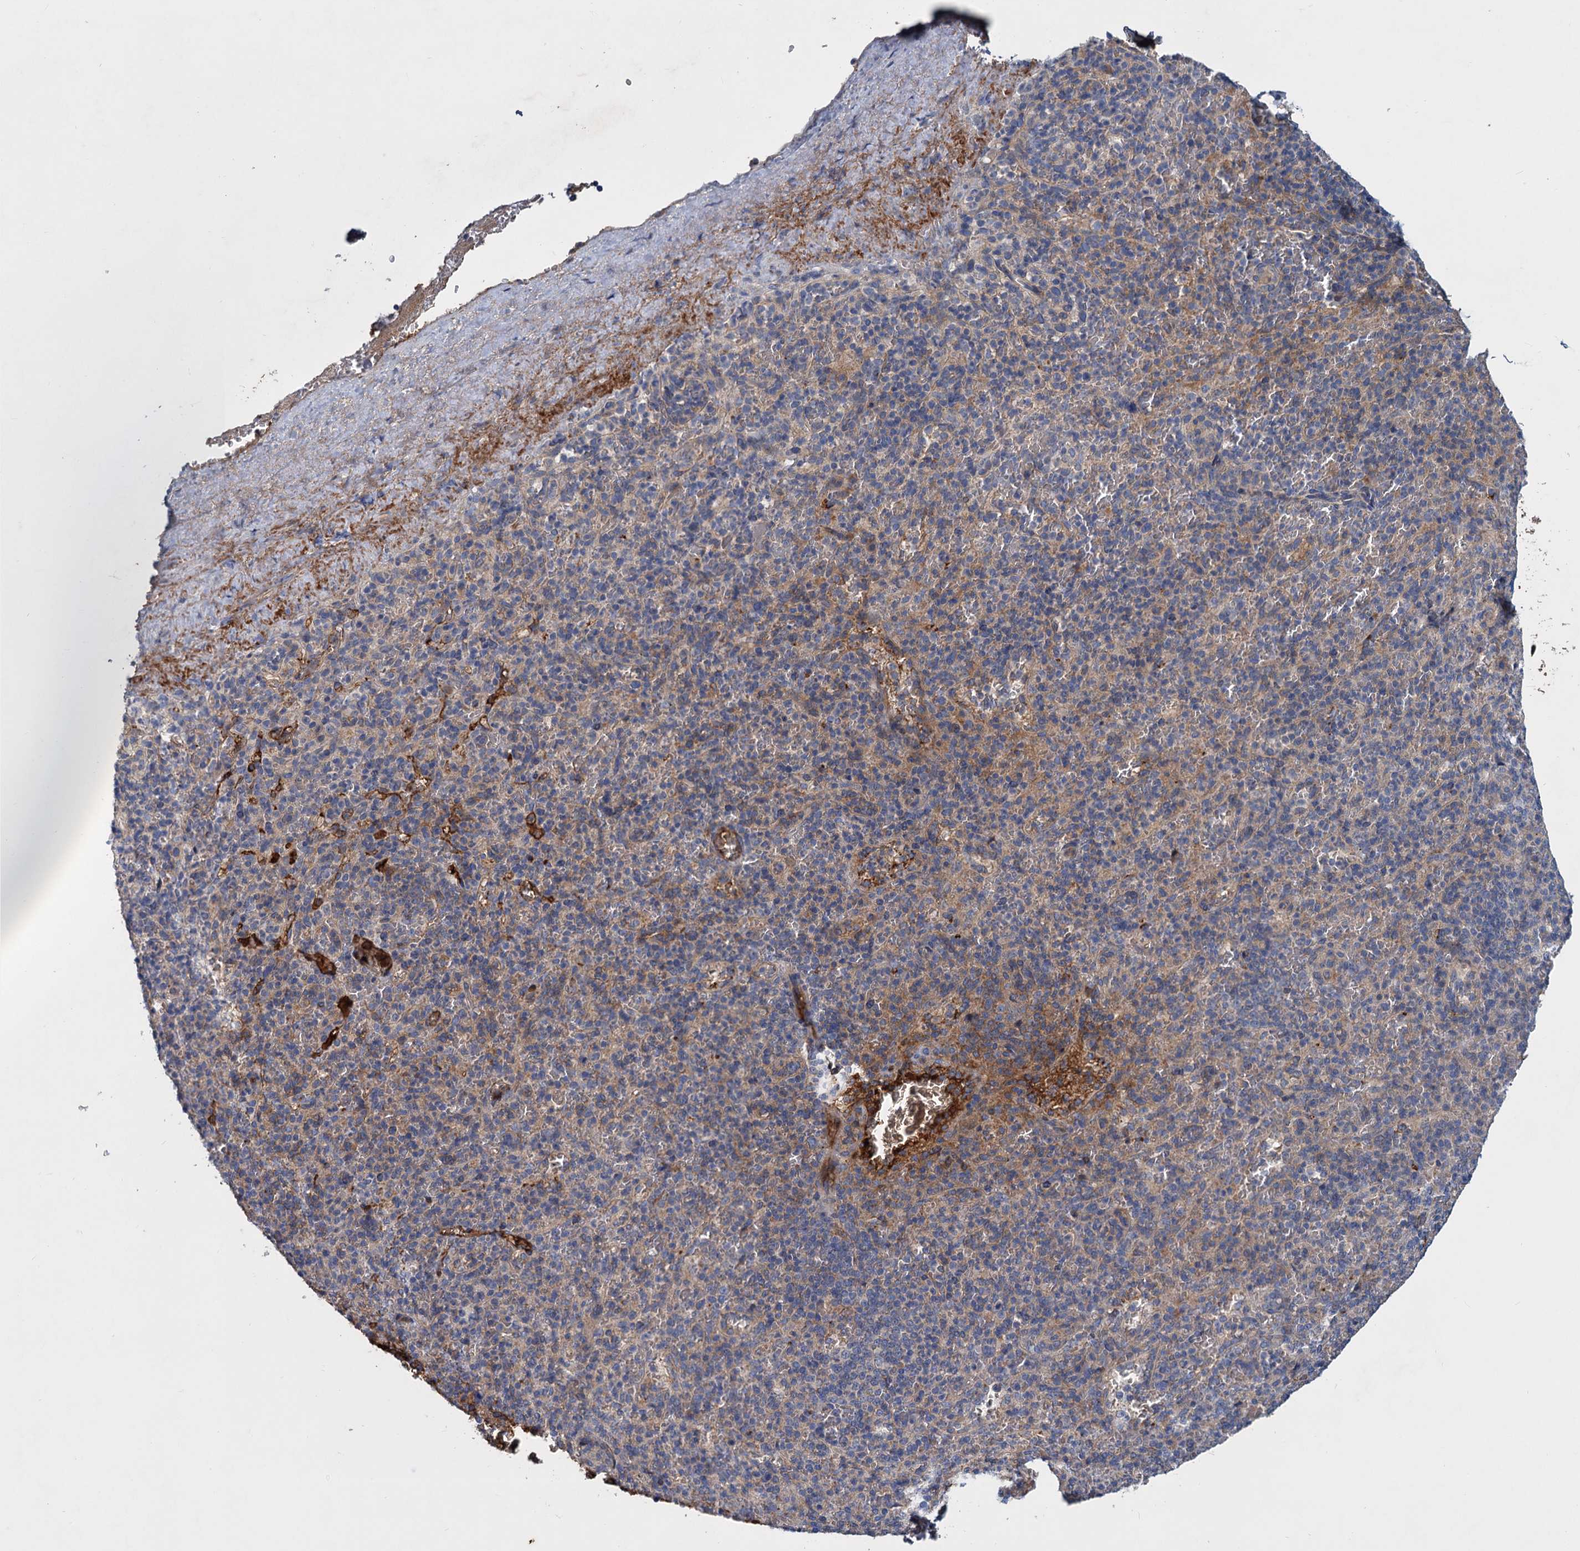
{"staining": {"intensity": "moderate", "quantity": "<25%", "location": "cytoplasmic/membranous"}, "tissue": "spleen", "cell_type": "Cells in red pulp", "image_type": "normal", "snomed": [{"axis": "morphology", "description": "Normal tissue, NOS"}, {"axis": "topography", "description": "Spleen"}], "caption": "Benign spleen exhibits moderate cytoplasmic/membranous staining in about <25% of cells in red pulp (DAB = brown stain, brightfield microscopy at high magnification)..", "gene": "CHRD", "patient": {"sex": "male", "age": 82}}